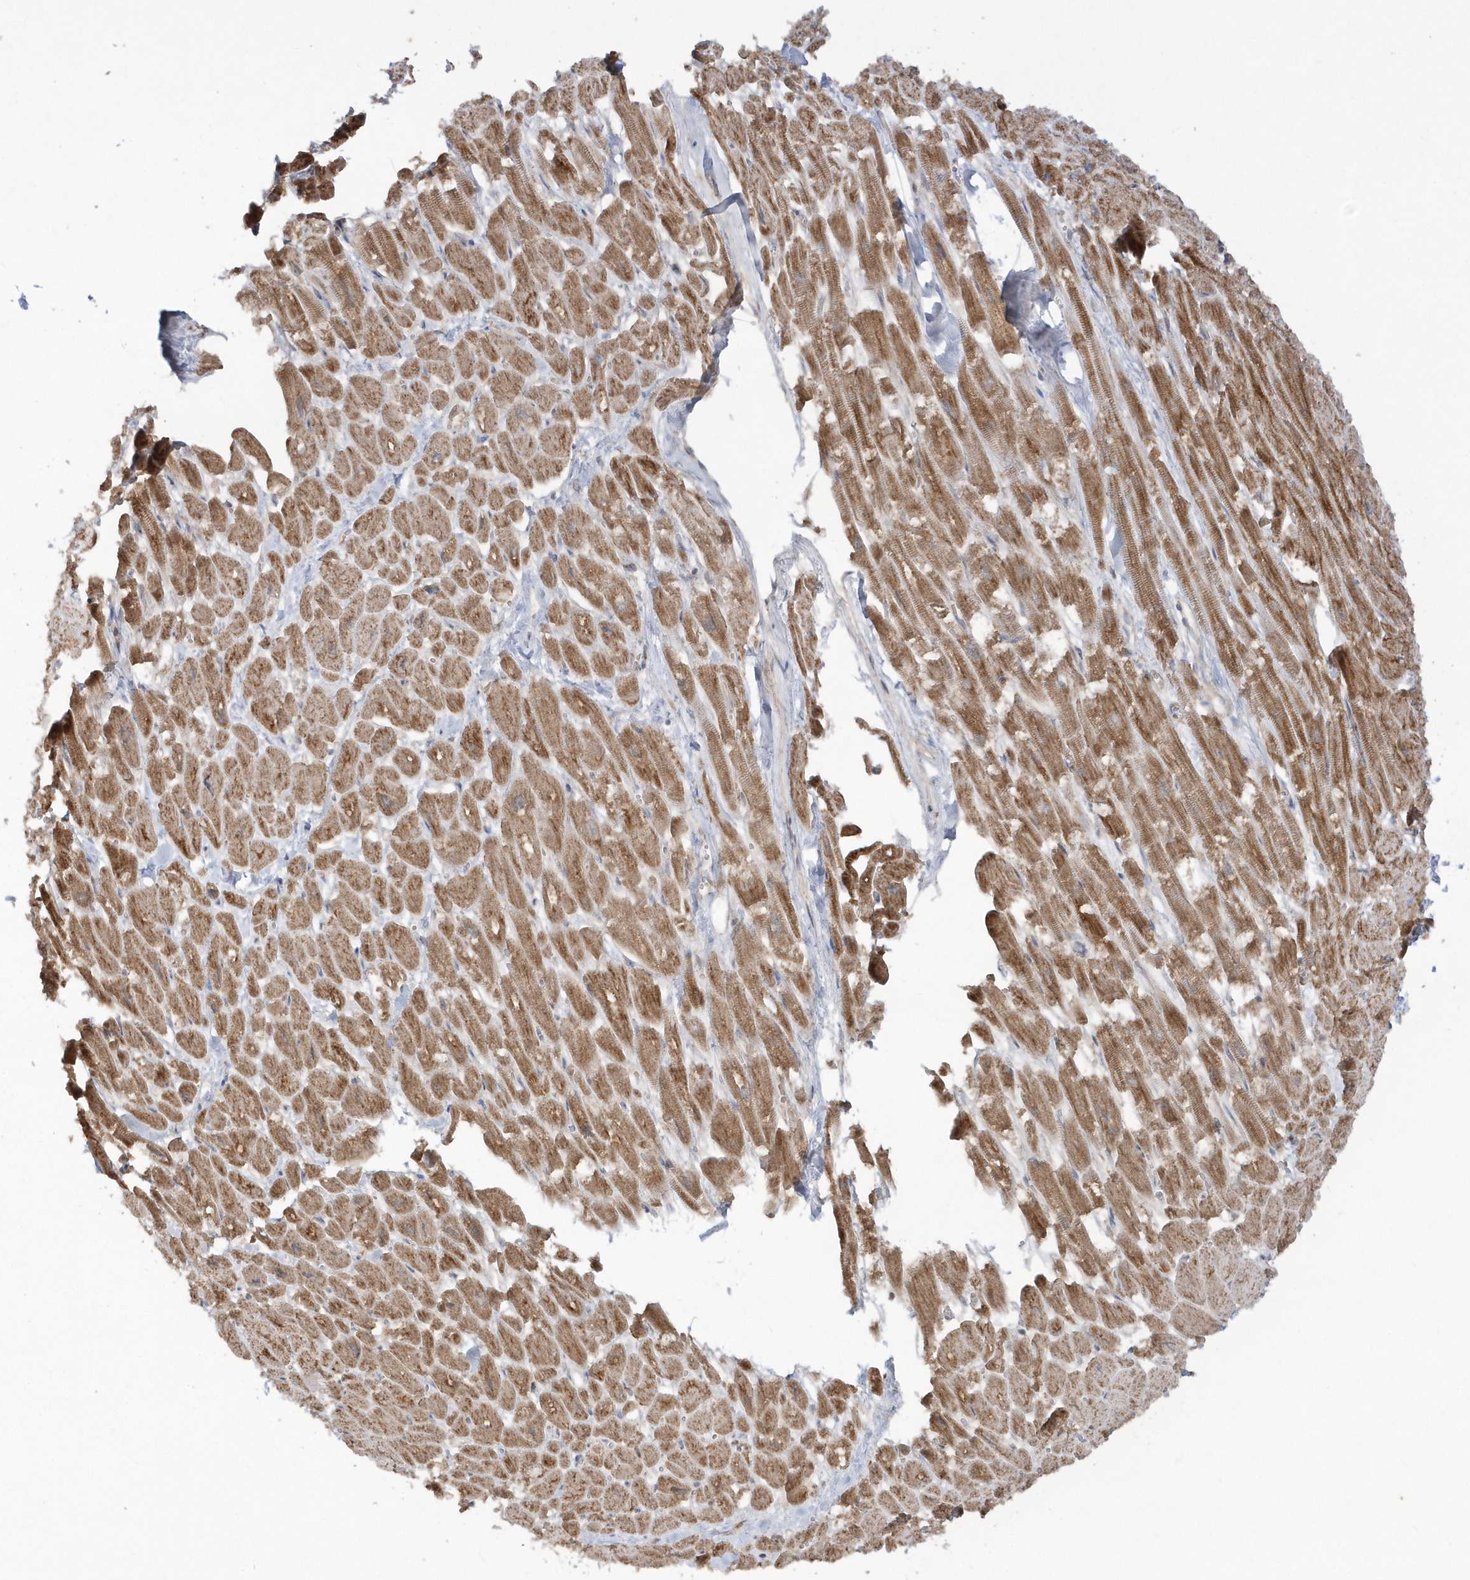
{"staining": {"intensity": "moderate", "quantity": ">75%", "location": "cytoplasmic/membranous"}, "tissue": "heart muscle", "cell_type": "Cardiomyocytes", "image_type": "normal", "snomed": [{"axis": "morphology", "description": "Normal tissue, NOS"}, {"axis": "topography", "description": "Heart"}], "caption": "Heart muscle stained with IHC demonstrates moderate cytoplasmic/membranous staining in about >75% of cardiomyocytes.", "gene": "SH3BP2", "patient": {"sex": "male", "age": 54}}